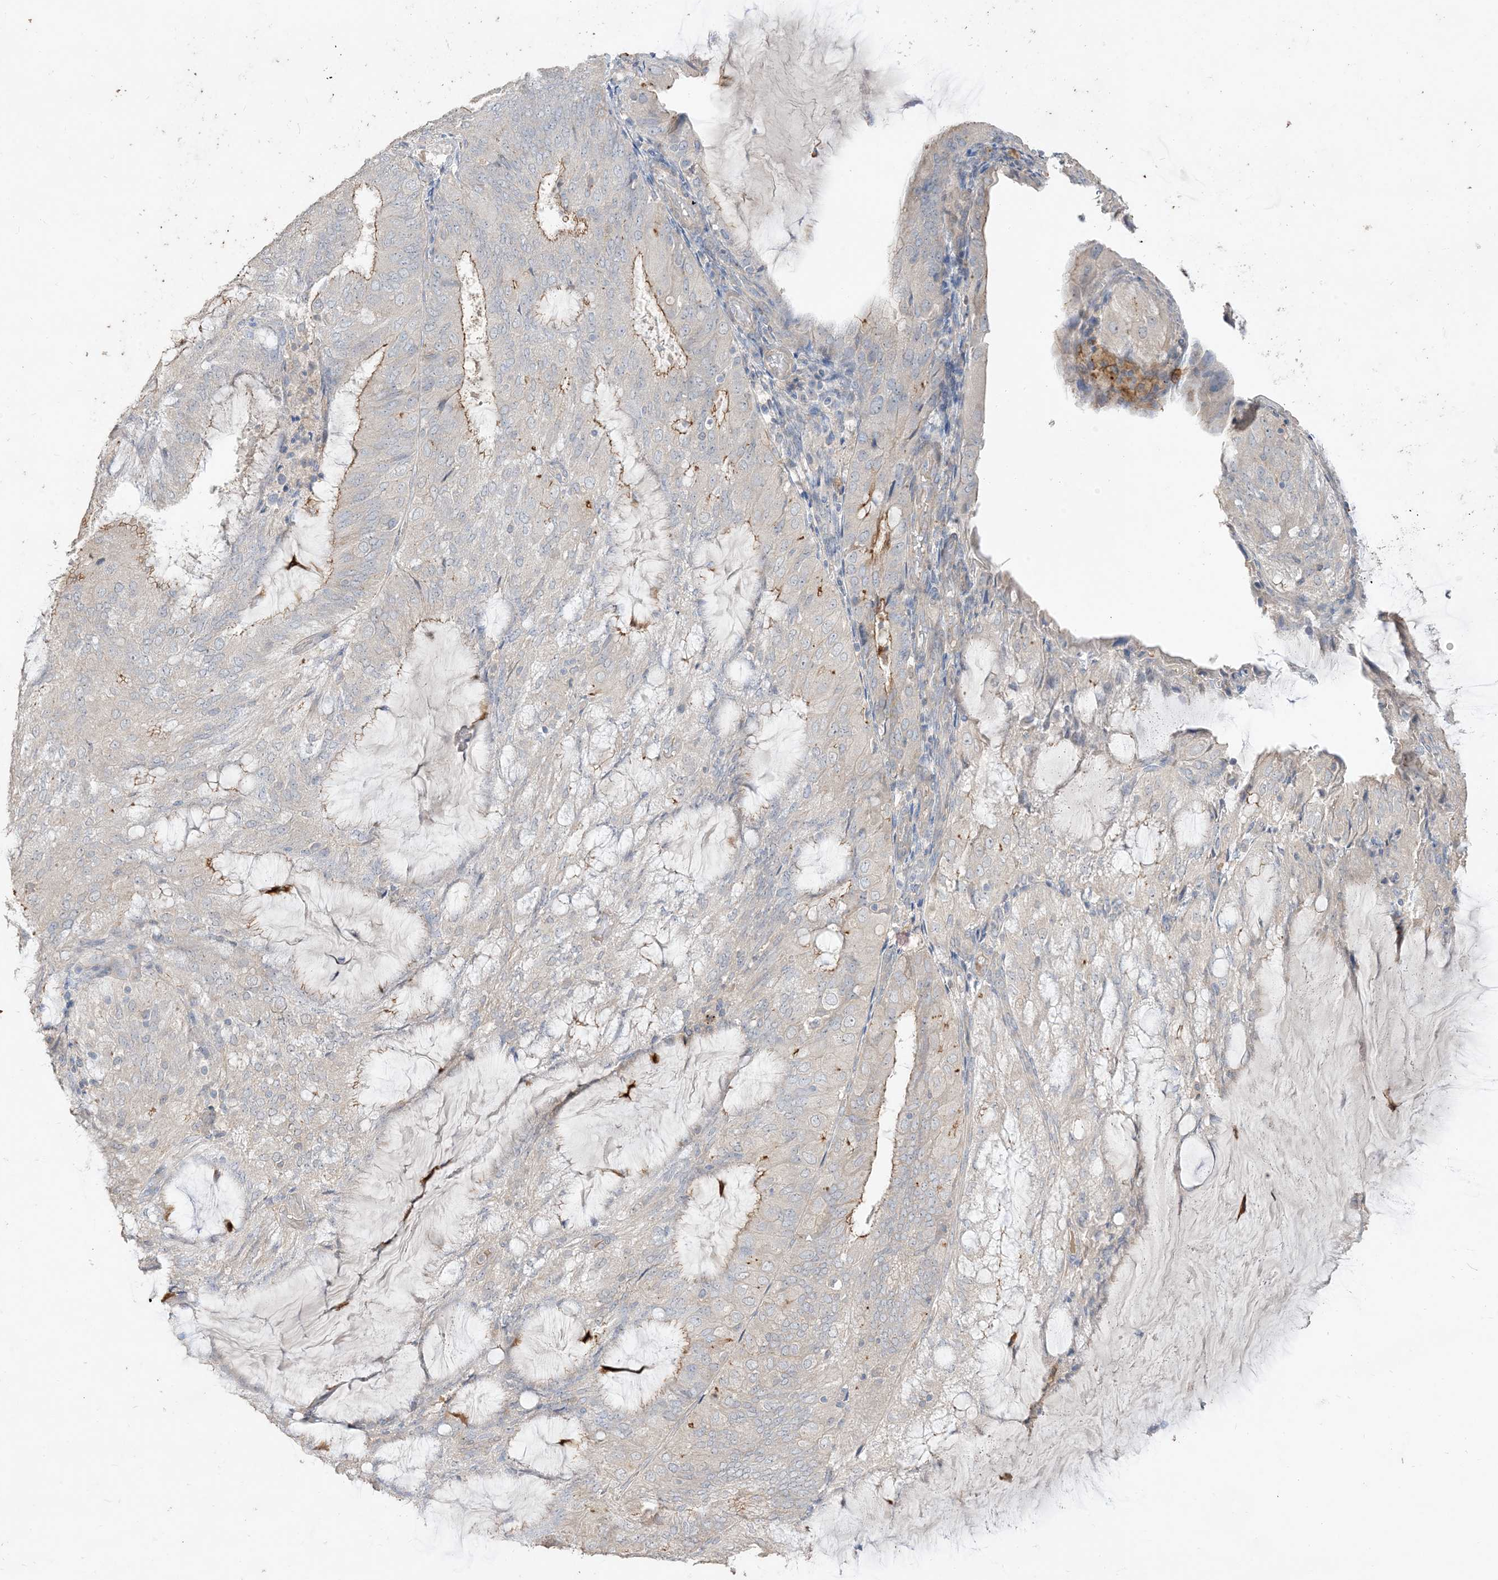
{"staining": {"intensity": "moderate", "quantity": "<25%", "location": "cytoplasmic/membranous"}, "tissue": "endometrial cancer", "cell_type": "Tumor cells", "image_type": "cancer", "snomed": [{"axis": "morphology", "description": "Adenocarcinoma, NOS"}, {"axis": "topography", "description": "Endometrium"}], "caption": "This micrograph displays immunohistochemistry staining of endometrial adenocarcinoma, with low moderate cytoplasmic/membranous positivity in about <25% of tumor cells.", "gene": "RNF175", "patient": {"sex": "female", "age": 81}}